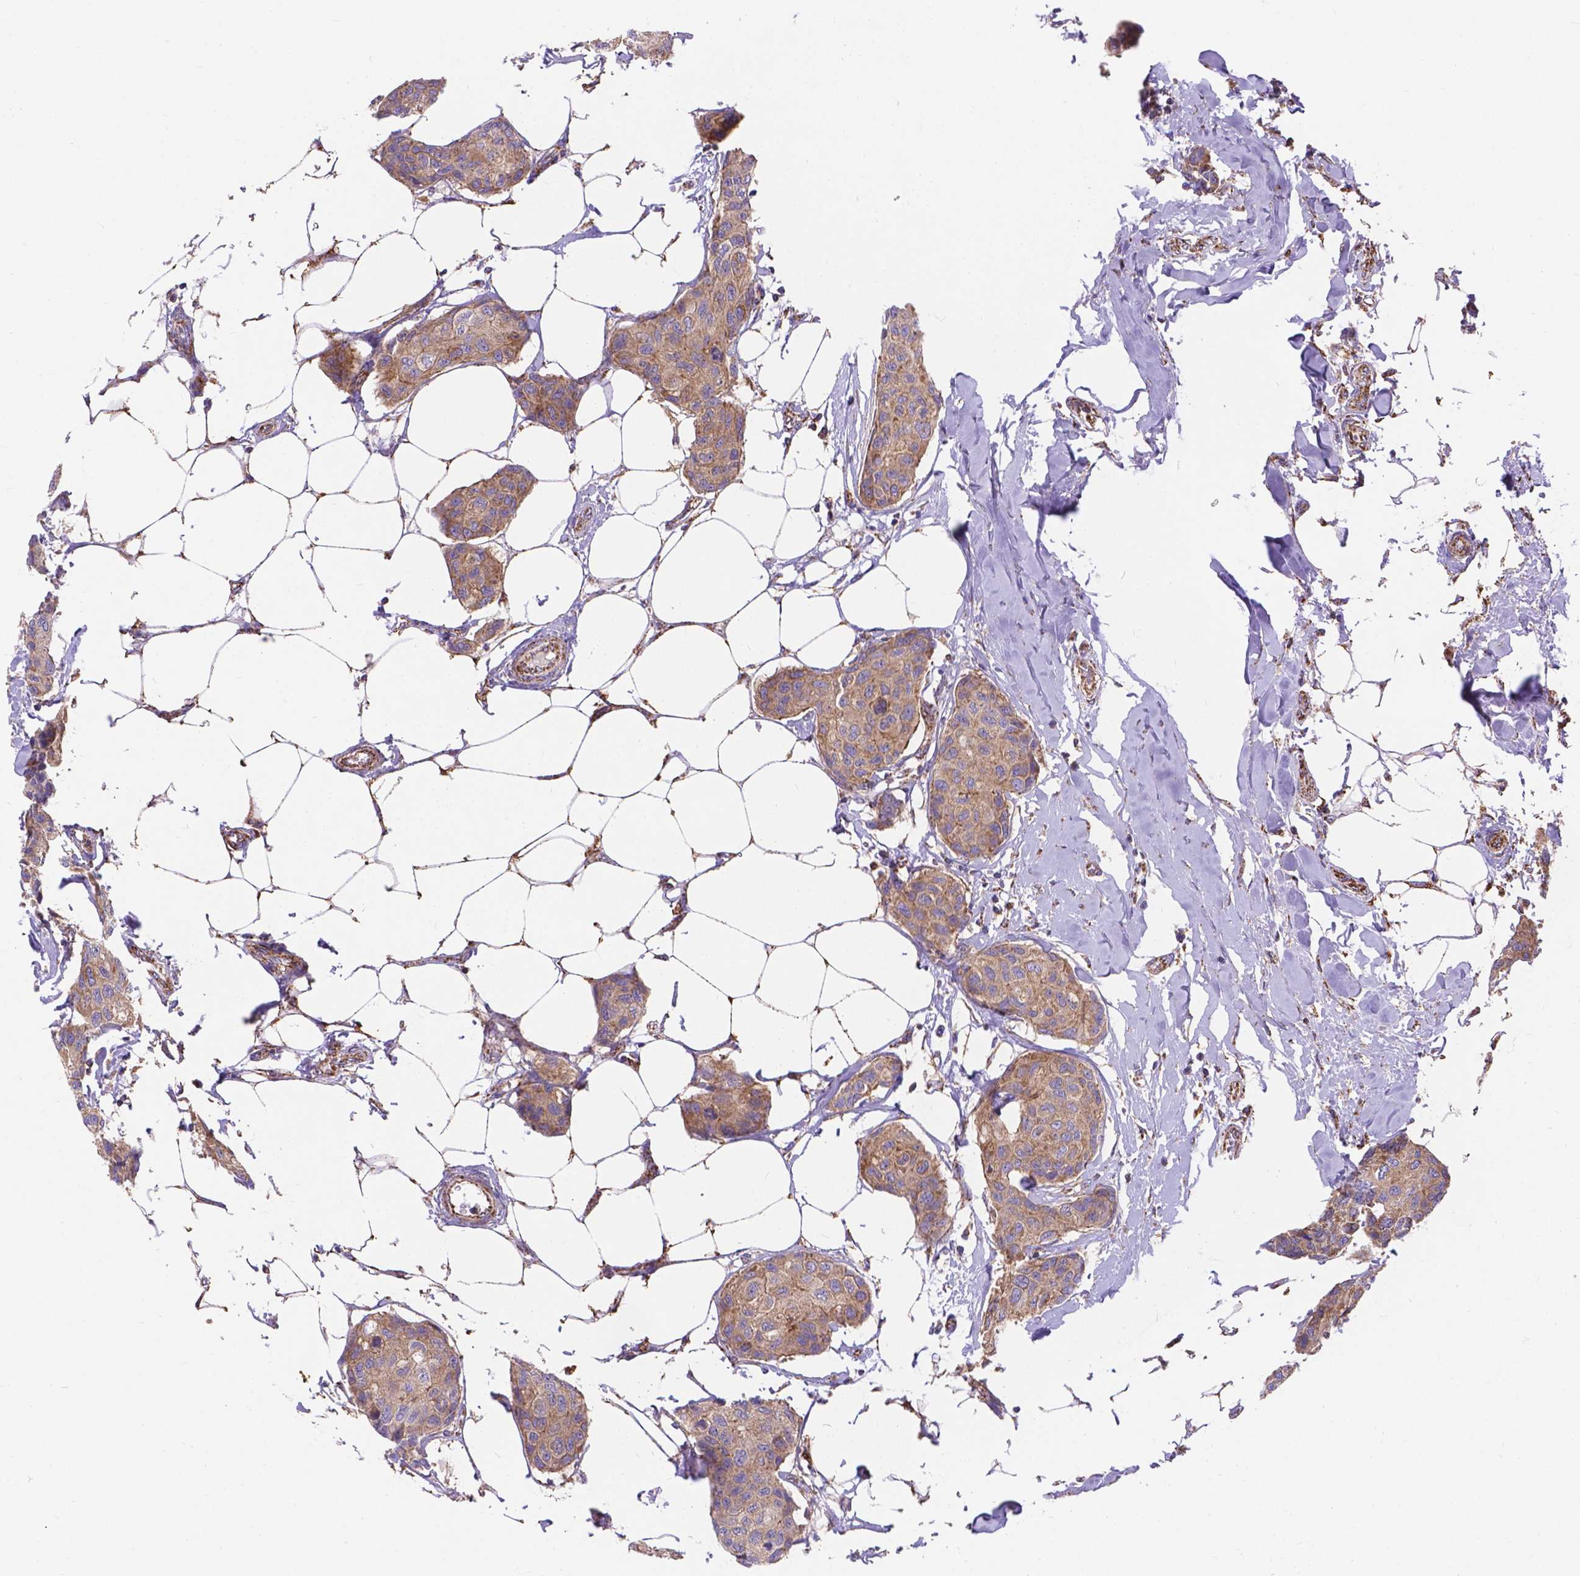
{"staining": {"intensity": "moderate", "quantity": ">75%", "location": "cytoplasmic/membranous"}, "tissue": "breast cancer", "cell_type": "Tumor cells", "image_type": "cancer", "snomed": [{"axis": "morphology", "description": "Duct carcinoma"}, {"axis": "topography", "description": "Breast"}], "caption": "High-power microscopy captured an IHC micrograph of breast cancer (invasive ductal carcinoma), revealing moderate cytoplasmic/membranous expression in about >75% of tumor cells.", "gene": "AK3", "patient": {"sex": "female", "age": 80}}